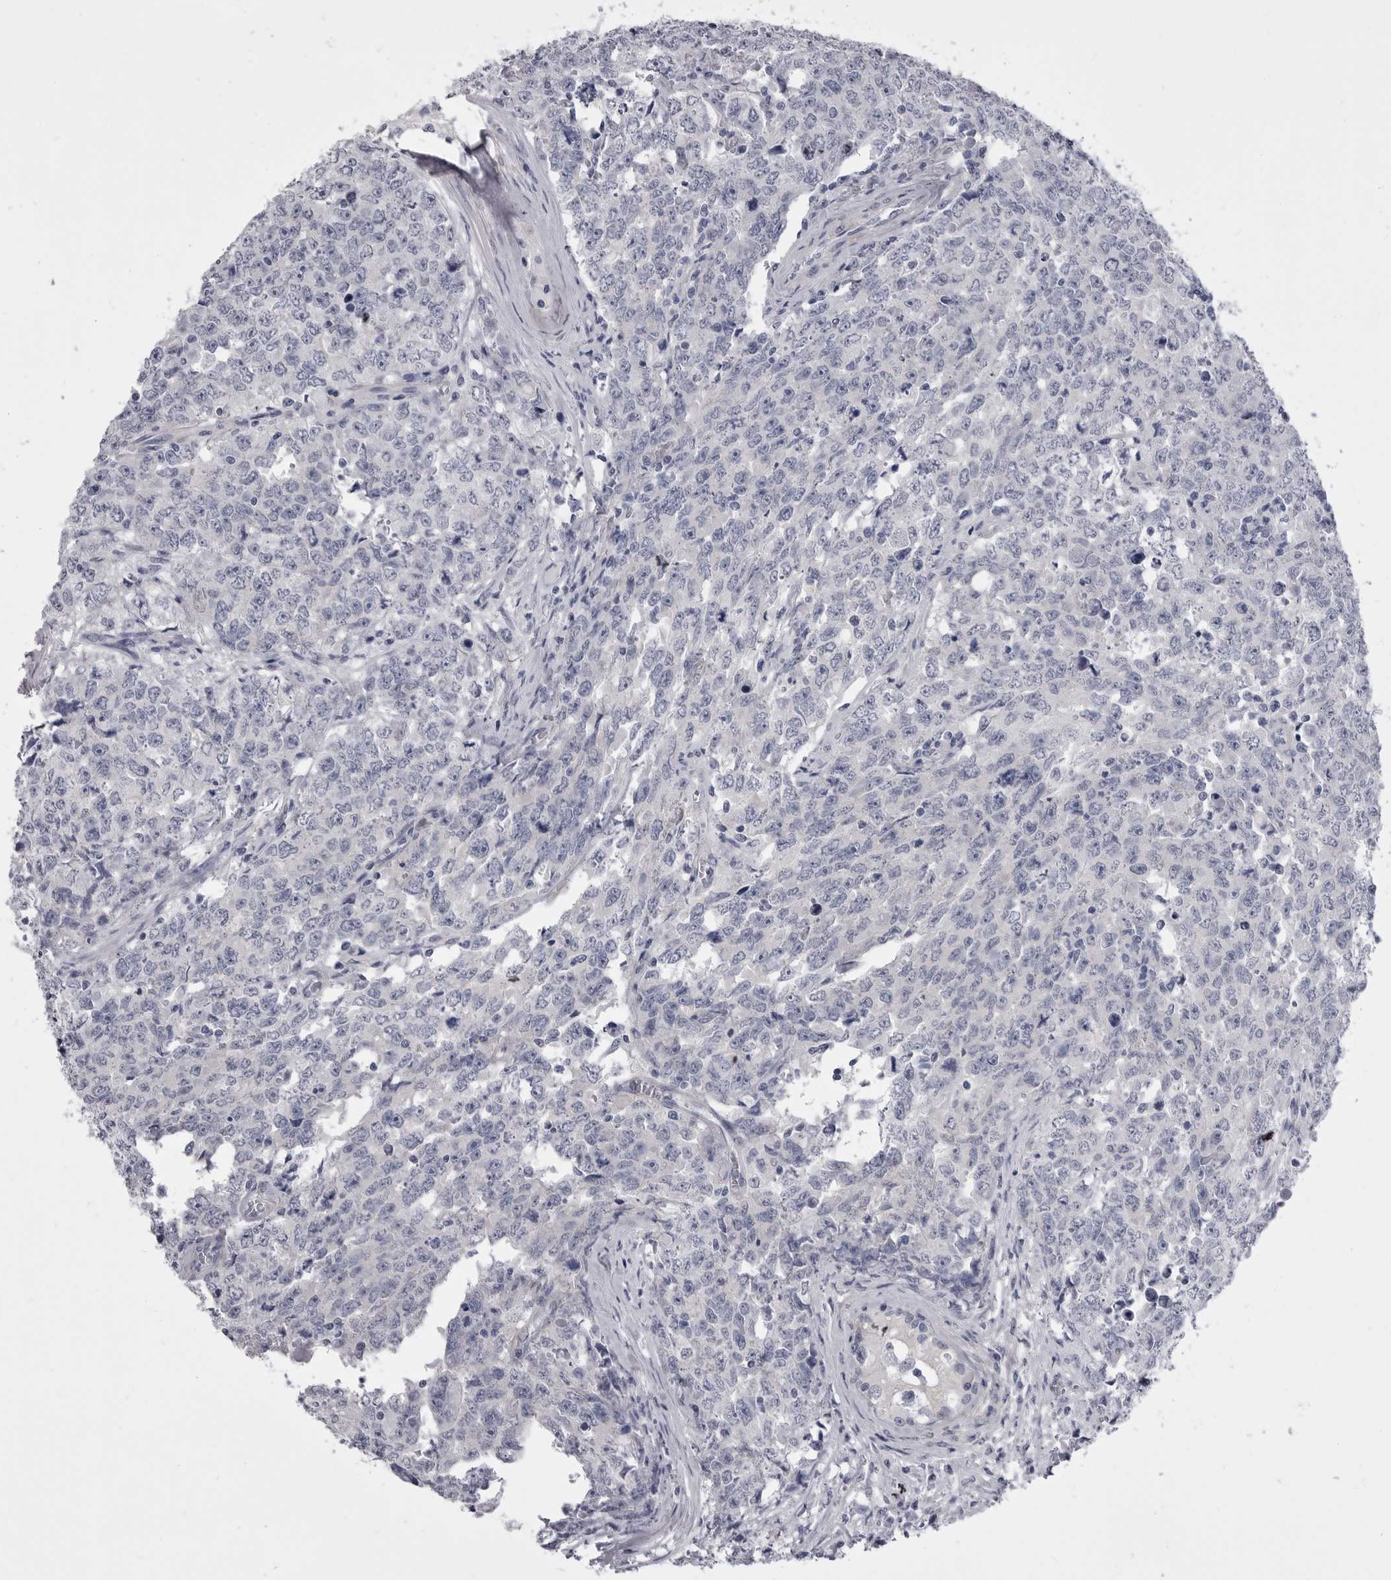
{"staining": {"intensity": "negative", "quantity": "none", "location": "none"}, "tissue": "testis cancer", "cell_type": "Tumor cells", "image_type": "cancer", "snomed": [{"axis": "morphology", "description": "Carcinoma, Embryonal, NOS"}, {"axis": "topography", "description": "Testis"}], "caption": "DAB immunohistochemical staining of human embryonal carcinoma (testis) exhibits no significant expression in tumor cells.", "gene": "ANK2", "patient": {"sex": "male", "age": 28}}